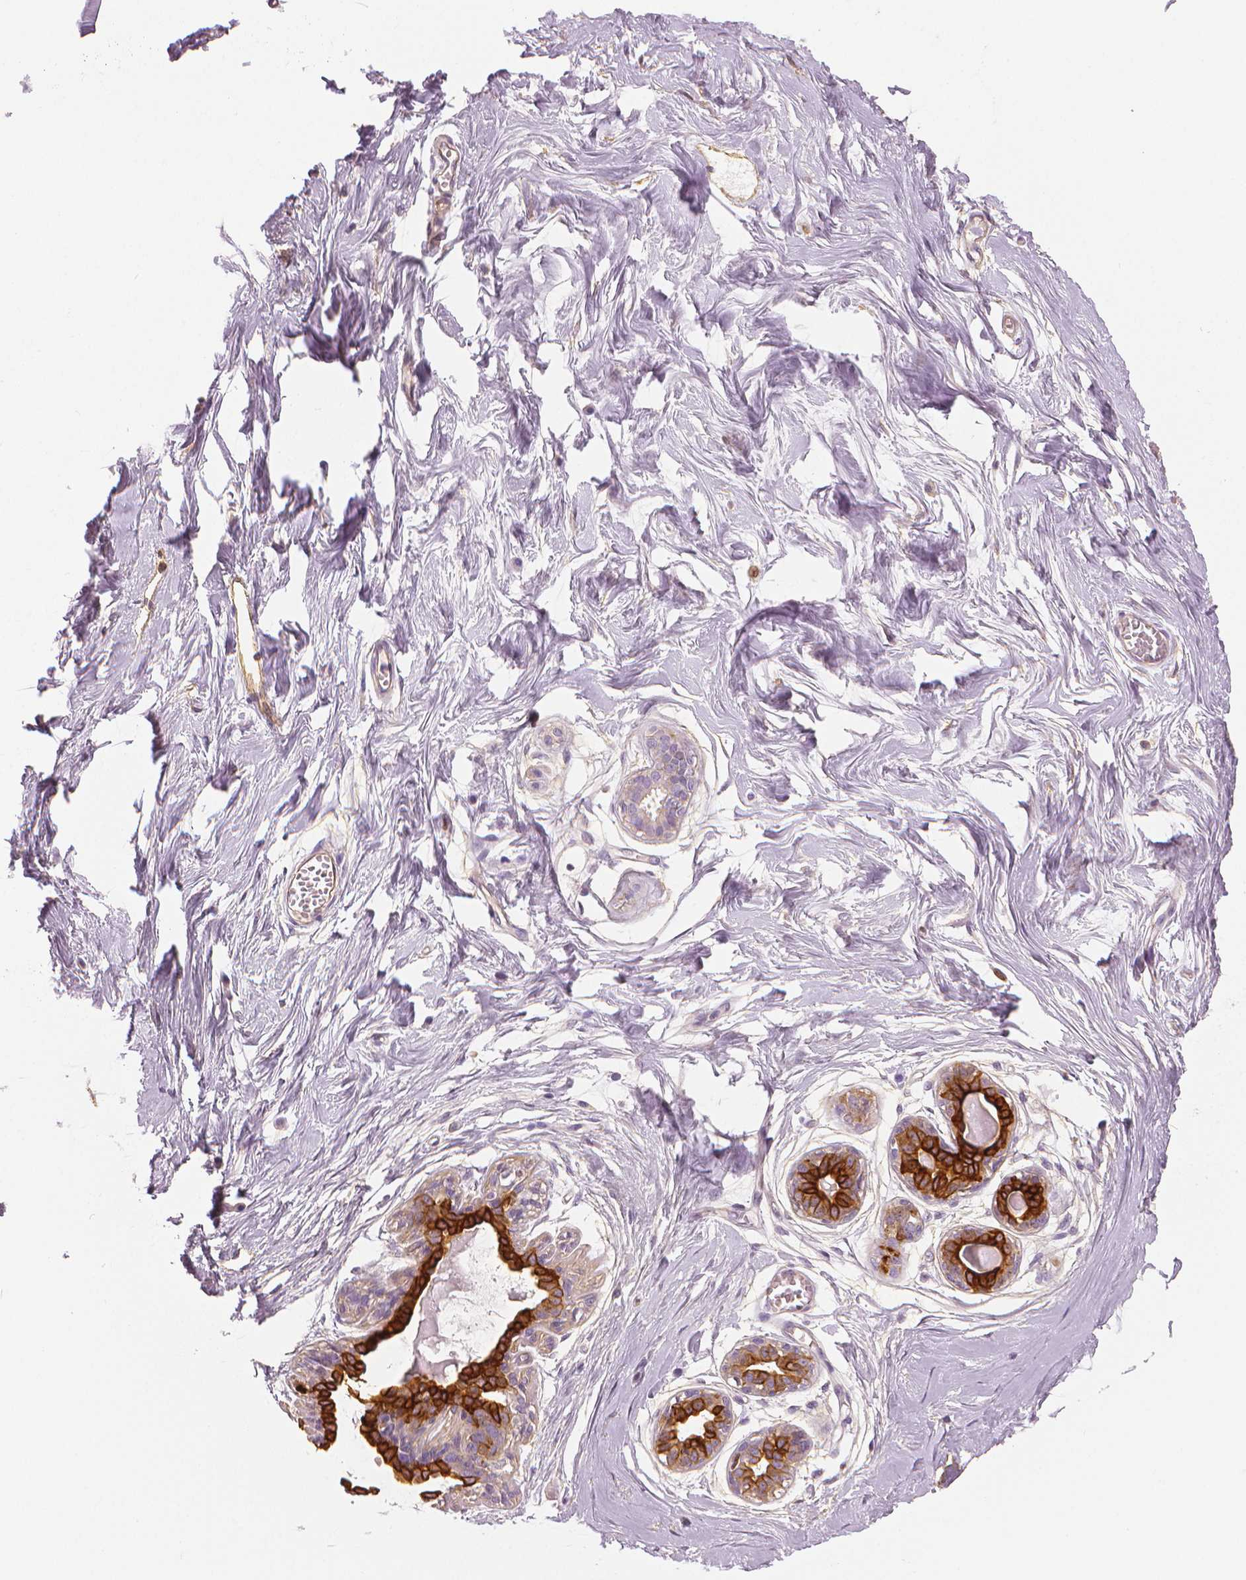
{"staining": {"intensity": "negative", "quantity": "none", "location": "none"}, "tissue": "breast", "cell_type": "Adipocytes", "image_type": "normal", "snomed": [{"axis": "morphology", "description": "Normal tissue, NOS"}, {"axis": "topography", "description": "Breast"}], "caption": "Immunohistochemical staining of unremarkable human breast shows no significant expression in adipocytes. (DAB (3,3'-diaminobenzidine) IHC with hematoxylin counter stain).", "gene": "MKI67", "patient": {"sex": "female", "age": 45}}